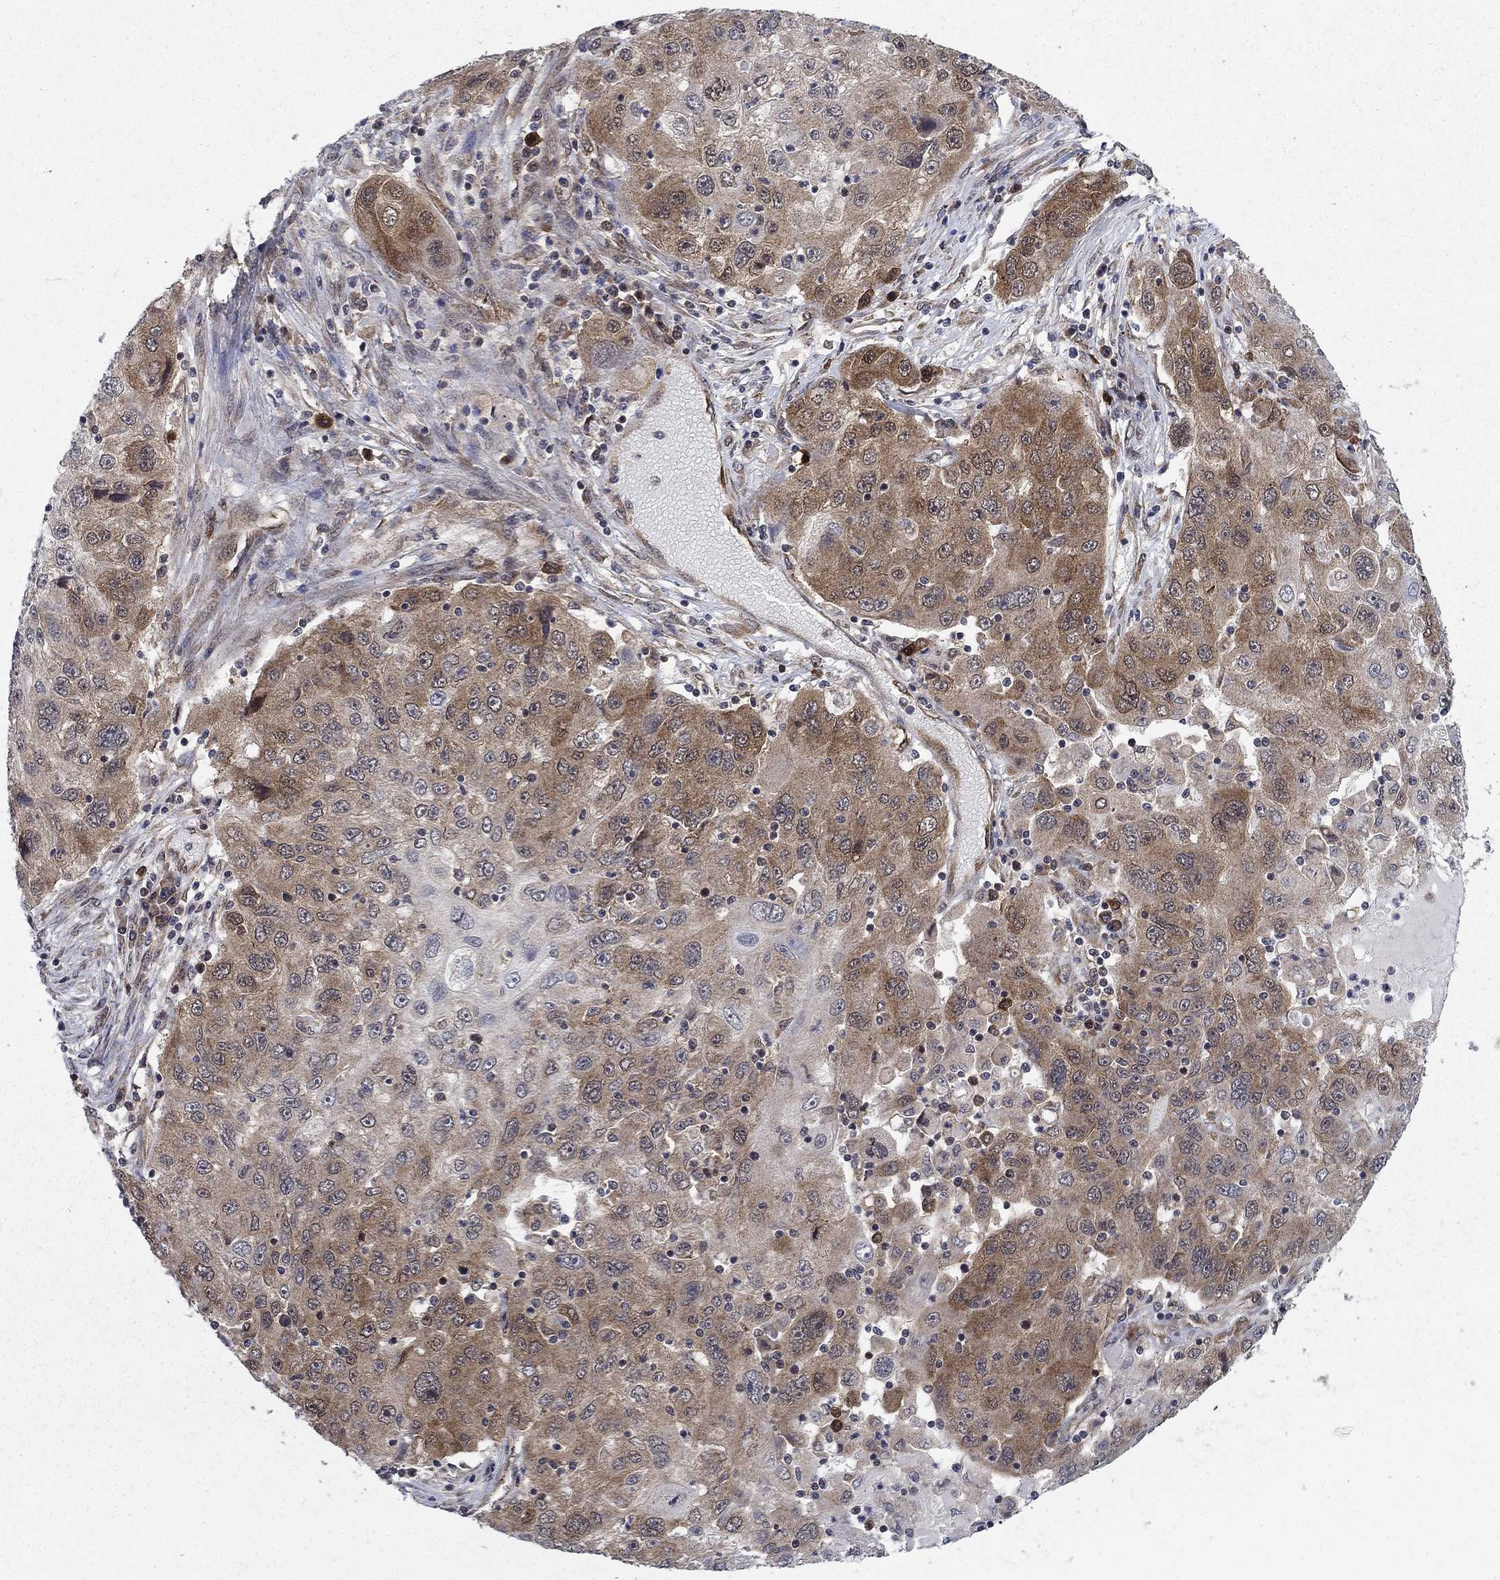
{"staining": {"intensity": "weak", "quantity": "25%-75%", "location": "cytoplasmic/membranous"}, "tissue": "stomach cancer", "cell_type": "Tumor cells", "image_type": "cancer", "snomed": [{"axis": "morphology", "description": "Adenocarcinoma, NOS"}, {"axis": "topography", "description": "Stomach"}], "caption": "Adenocarcinoma (stomach) tissue demonstrates weak cytoplasmic/membranous staining in approximately 25%-75% of tumor cells Using DAB (3,3'-diaminobenzidine) (brown) and hematoxylin (blue) stains, captured at high magnification using brightfield microscopy.", "gene": "DNAJA1", "patient": {"sex": "male", "age": 56}}